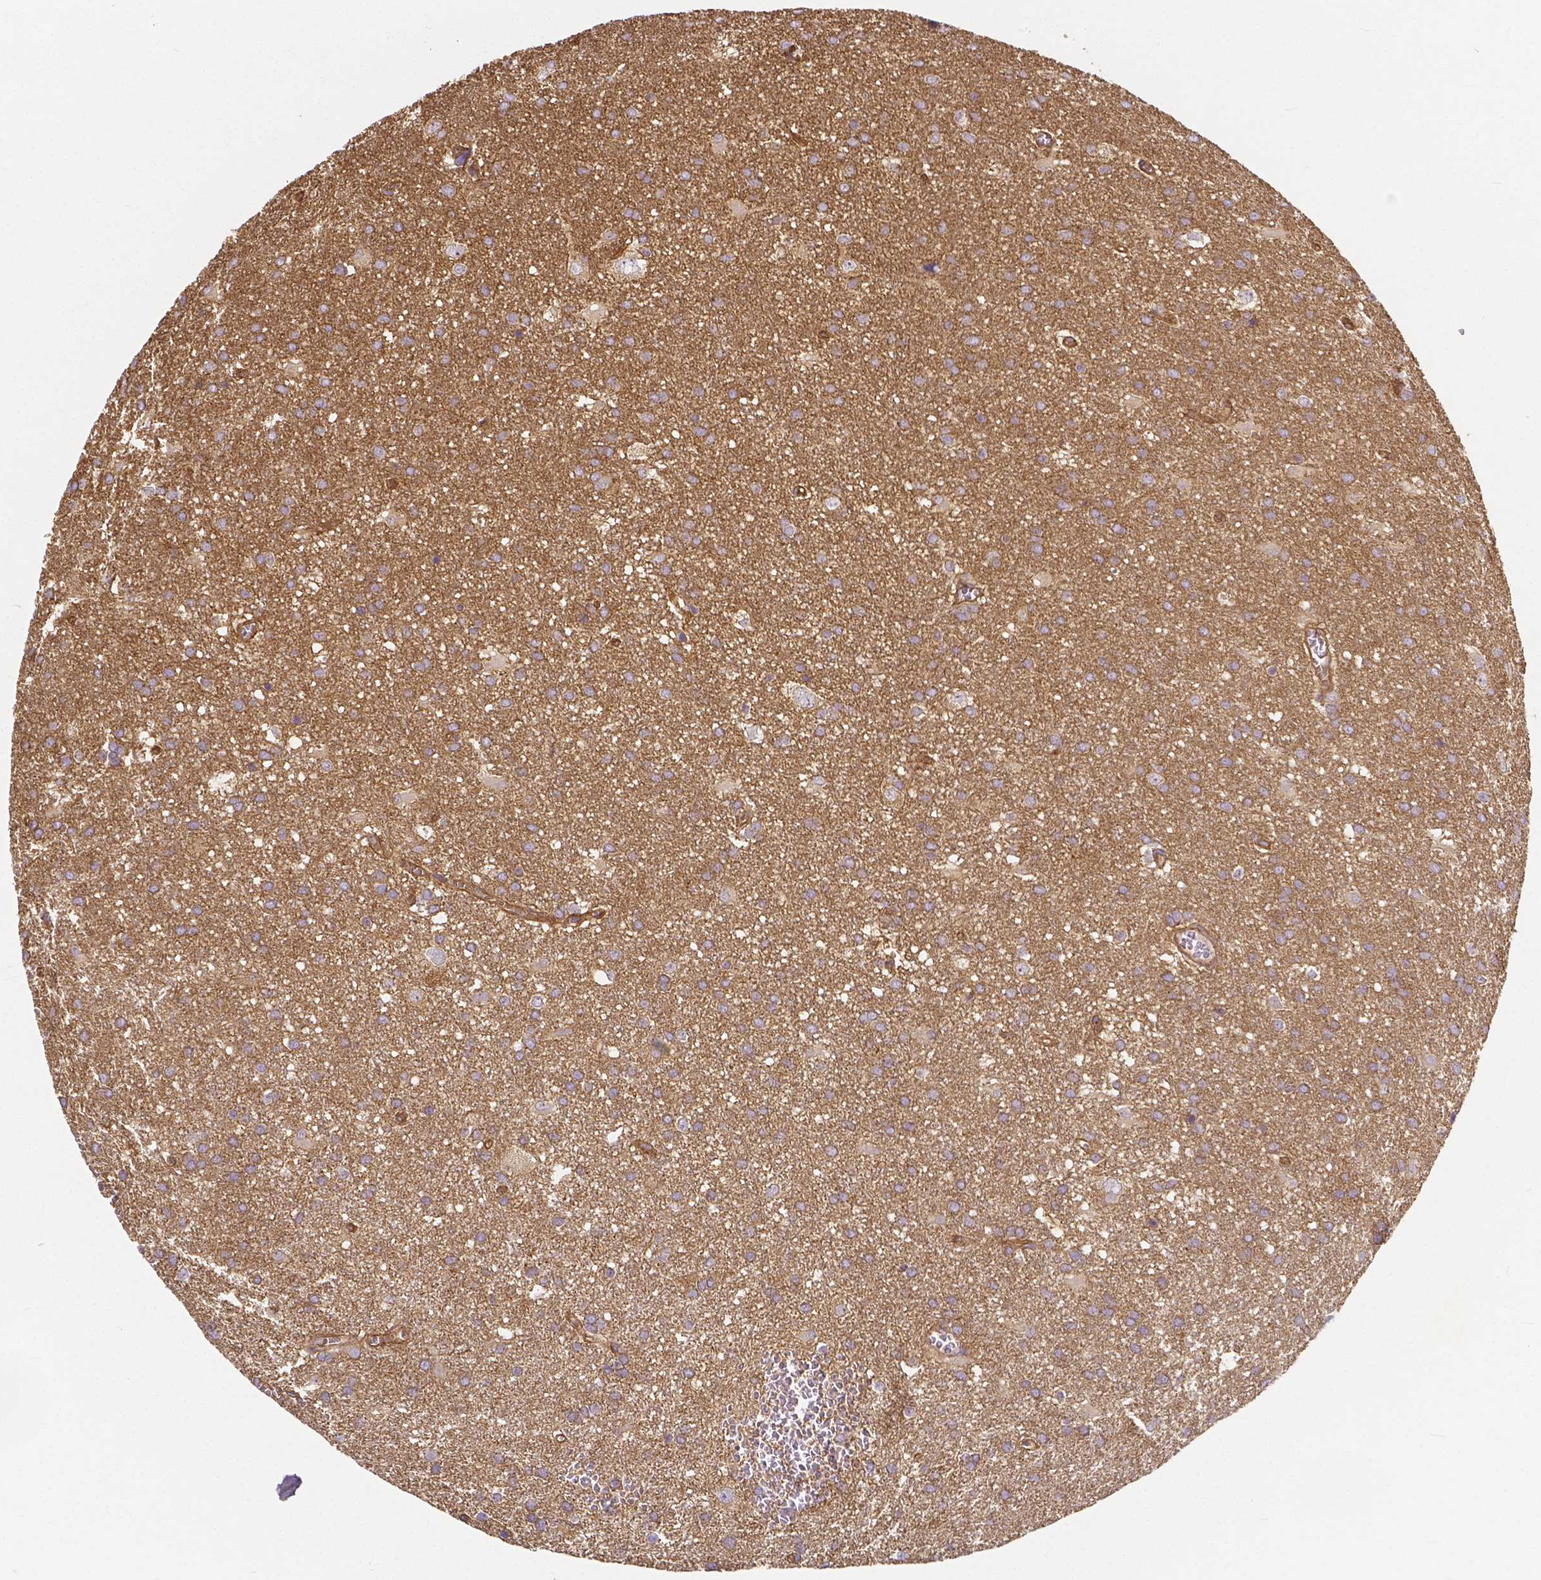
{"staining": {"intensity": "moderate", "quantity": ">75%", "location": "cytoplasmic/membranous"}, "tissue": "glioma", "cell_type": "Tumor cells", "image_type": "cancer", "snomed": [{"axis": "morphology", "description": "Glioma, malignant, Low grade"}, {"axis": "topography", "description": "Brain"}], "caption": "Immunohistochemical staining of malignant glioma (low-grade) shows medium levels of moderate cytoplasmic/membranous expression in approximately >75% of tumor cells.", "gene": "CLINT1", "patient": {"sex": "male", "age": 66}}